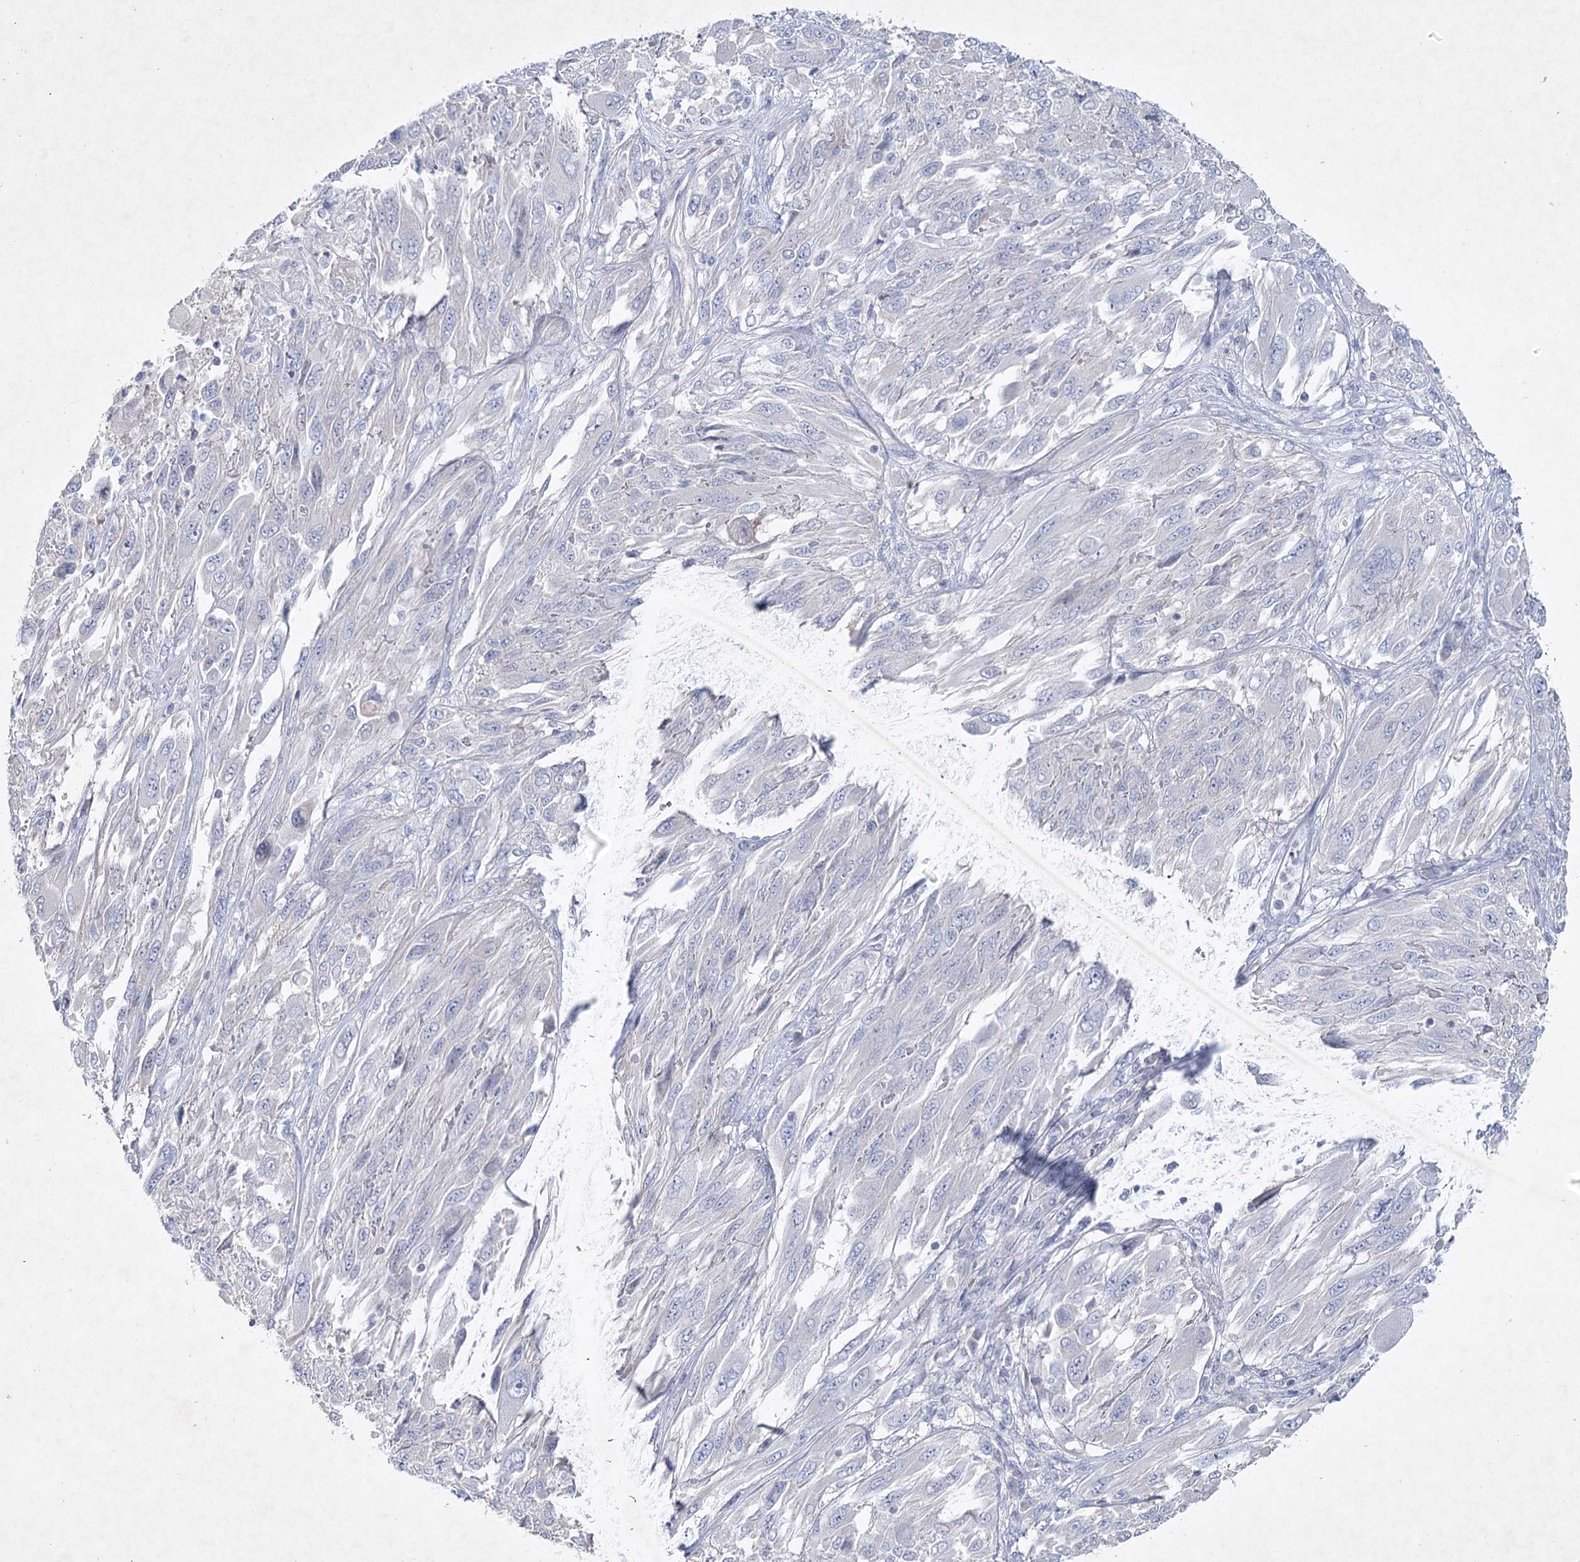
{"staining": {"intensity": "negative", "quantity": "none", "location": "none"}, "tissue": "melanoma", "cell_type": "Tumor cells", "image_type": "cancer", "snomed": [{"axis": "morphology", "description": "Malignant melanoma, NOS"}, {"axis": "topography", "description": "Skin"}], "caption": "IHC image of neoplastic tissue: malignant melanoma stained with DAB reveals no significant protein staining in tumor cells. The staining is performed using DAB (3,3'-diaminobenzidine) brown chromogen with nuclei counter-stained in using hematoxylin.", "gene": "MAP3K13", "patient": {"sex": "female", "age": 91}}